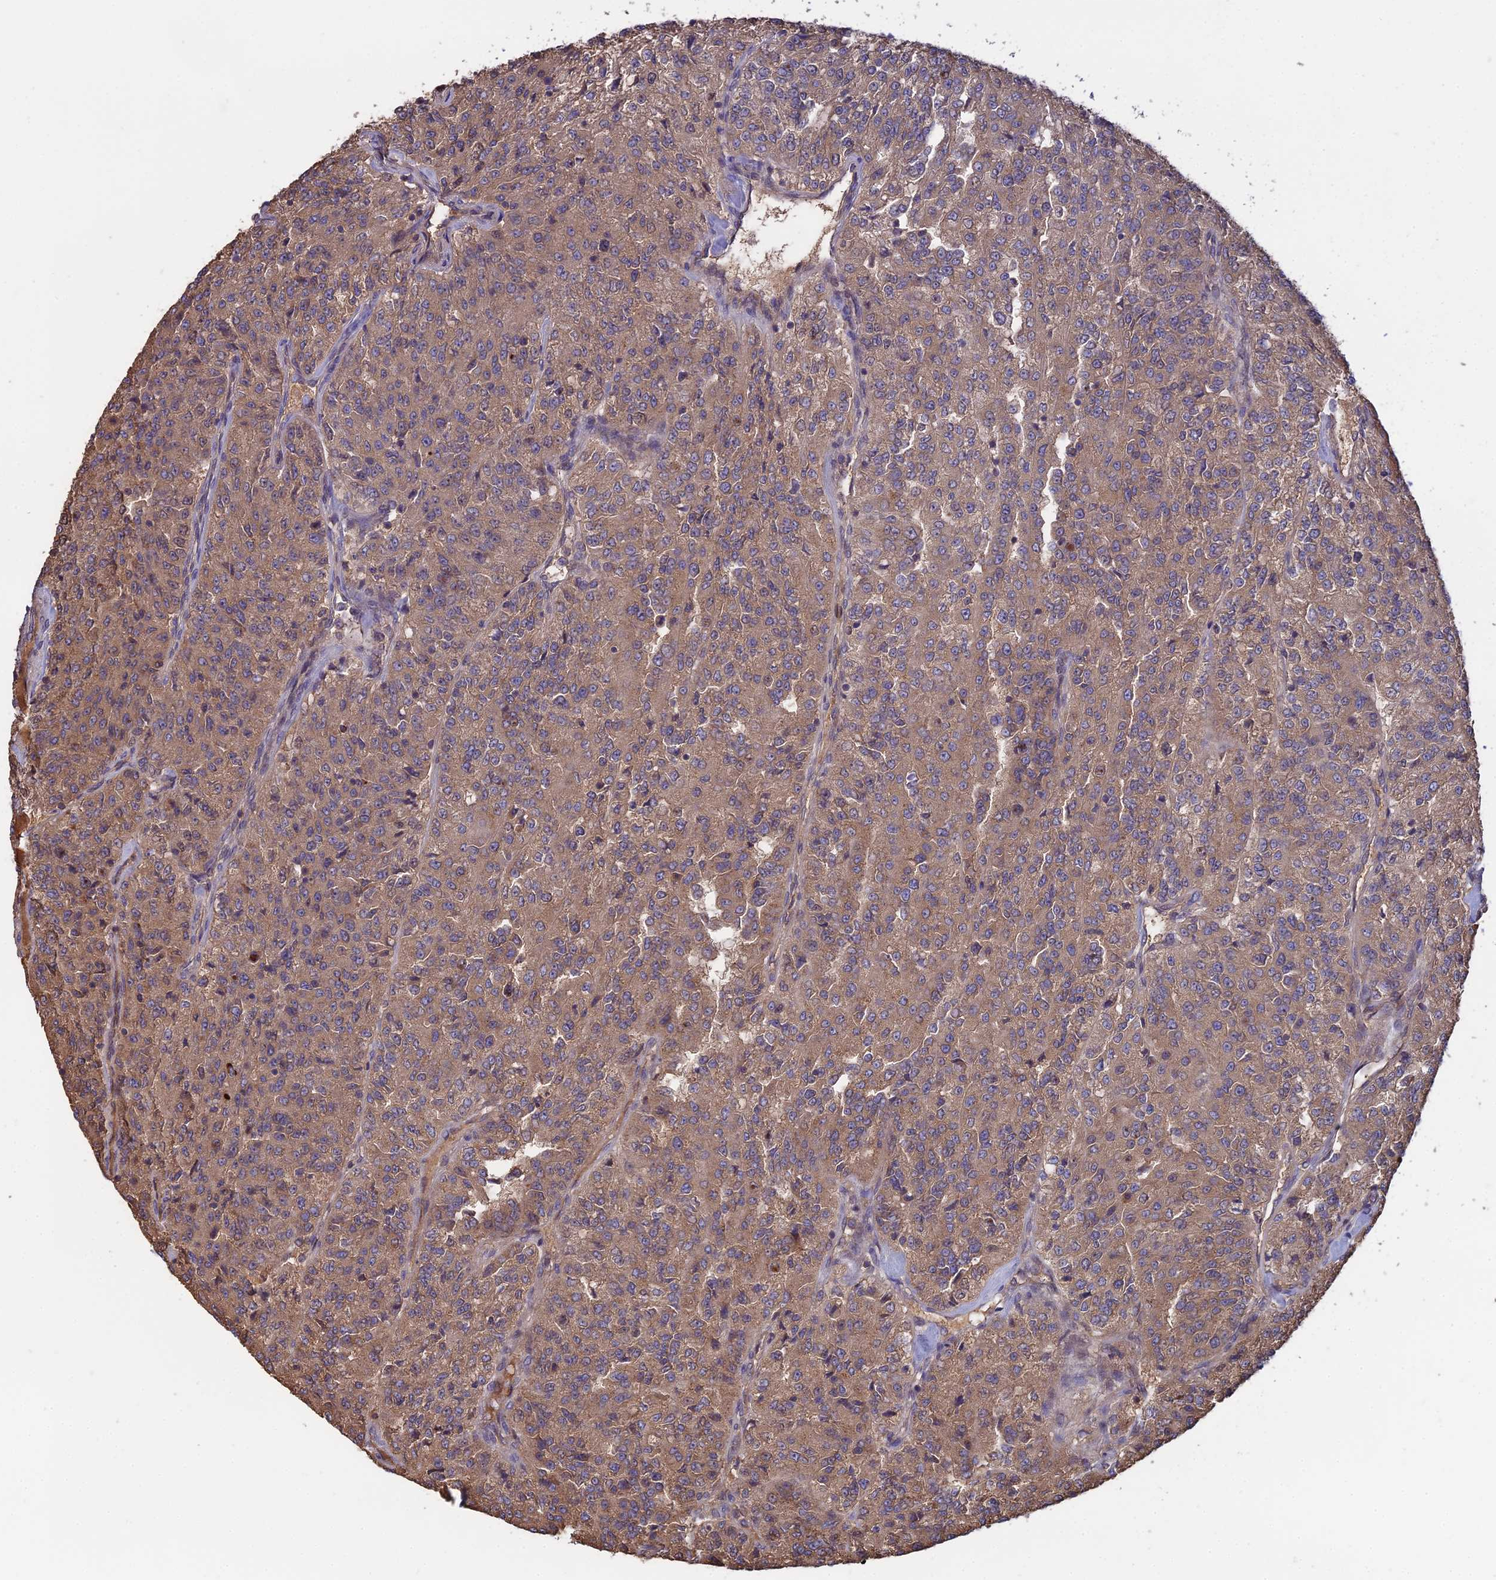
{"staining": {"intensity": "moderate", "quantity": ">75%", "location": "cytoplasmic/membranous"}, "tissue": "renal cancer", "cell_type": "Tumor cells", "image_type": "cancer", "snomed": [{"axis": "morphology", "description": "Adenocarcinoma, NOS"}, {"axis": "topography", "description": "Kidney"}], "caption": "Brown immunohistochemical staining in renal adenocarcinoma demonstrates moderate cytoplasmic/membranous positivity in about >75% of tumor cells.", "gene": "GALR2", "patient": {"sex": "female", "age": 63}}